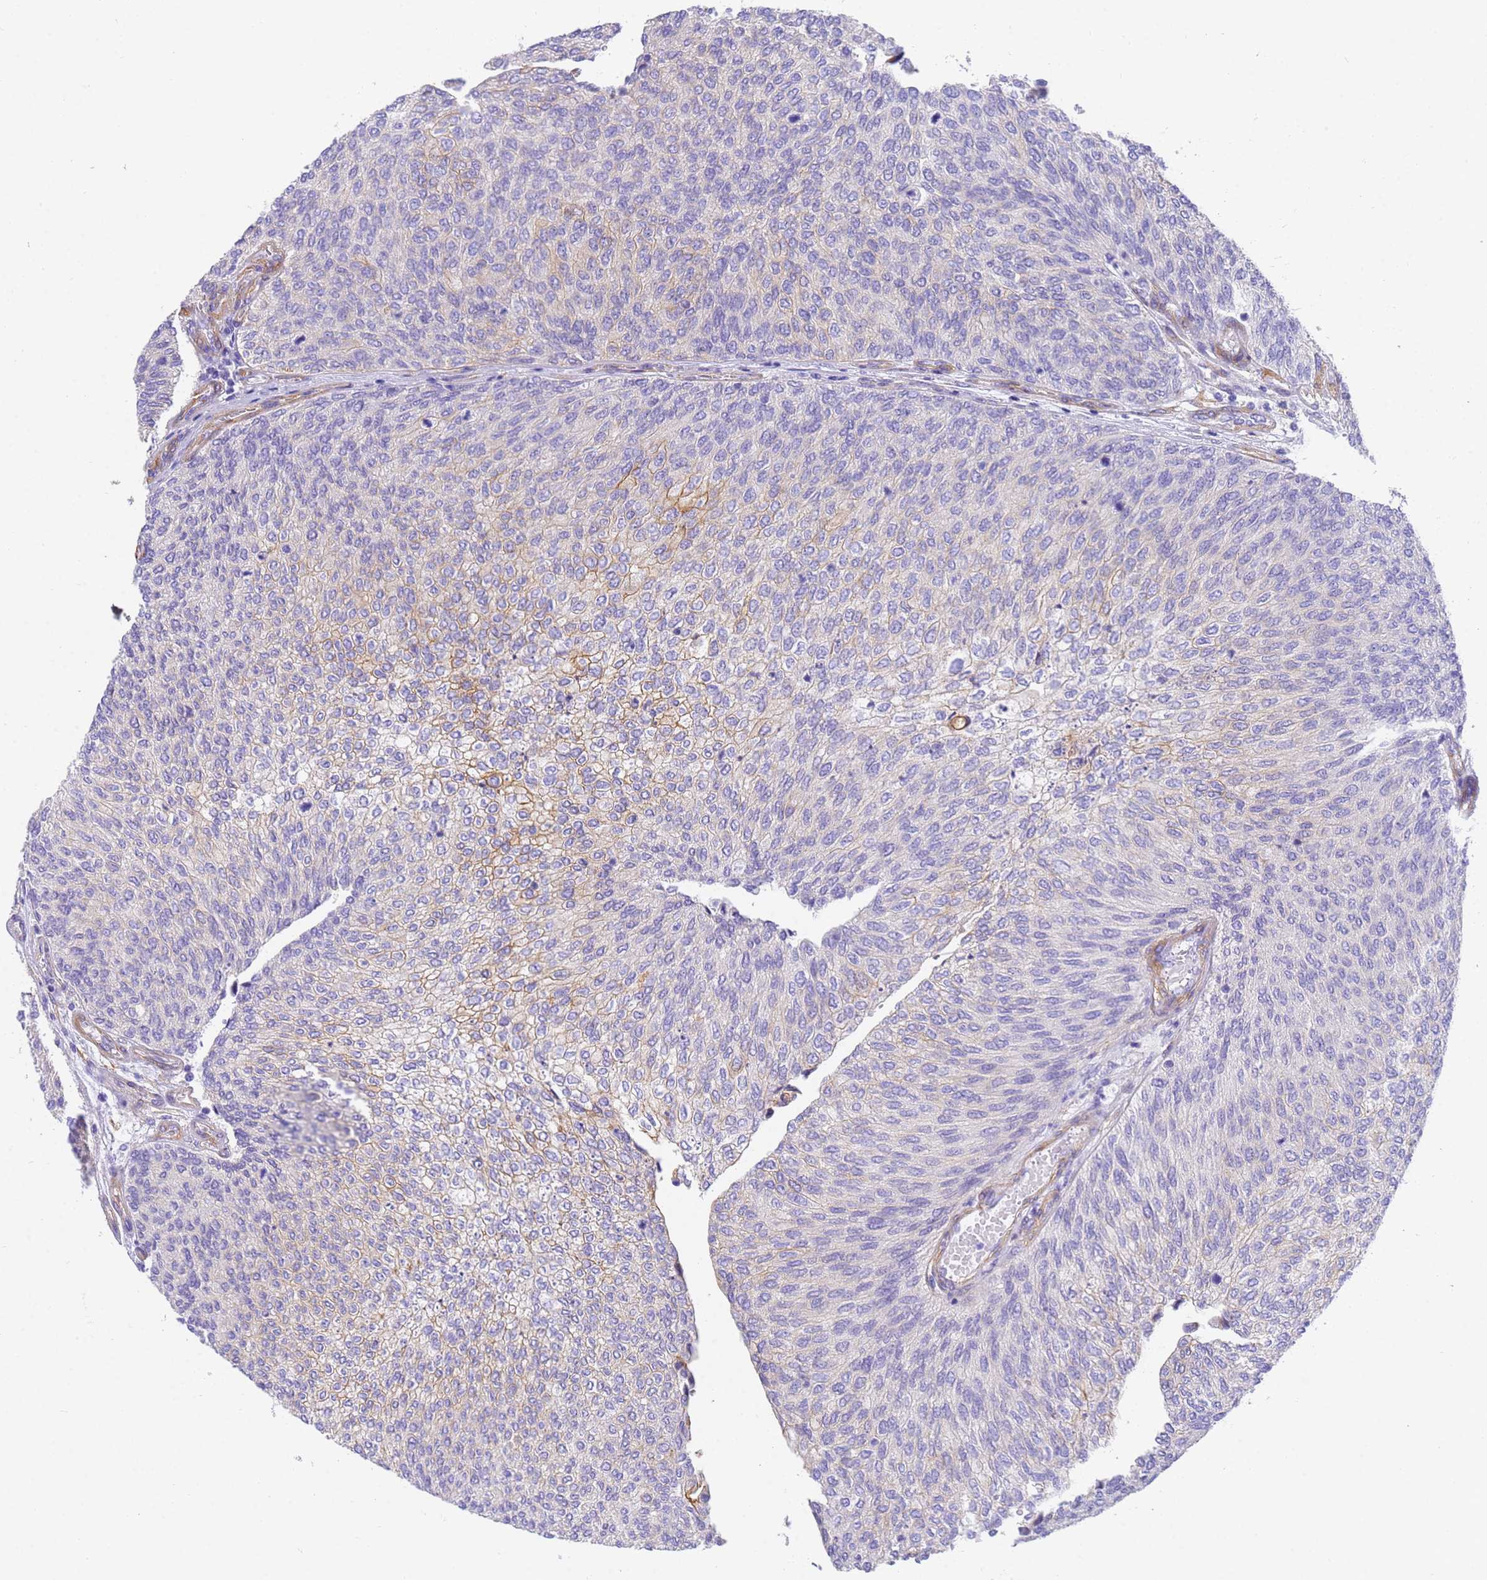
{"staining": {"intensity": "weak", "quantity": "<25%", "location": "cytoplasmic/membranous"}, "tissue": "urothelial cancer", "cell_type": "Tumor cells", "image_type": "cancer", "snomed": [{"axis": "morphology", "description": "Urothelial carcinoma, Low grade"}, {"axis": "topography", "description": "Urinary bladder"}], "caption": "This is an immunohistochemistry histopathology image of human urothelial cancer. There is no staining in tumor cells.", "gene": "MVB12A", "patient": {"sex": "female", "age": 79}}